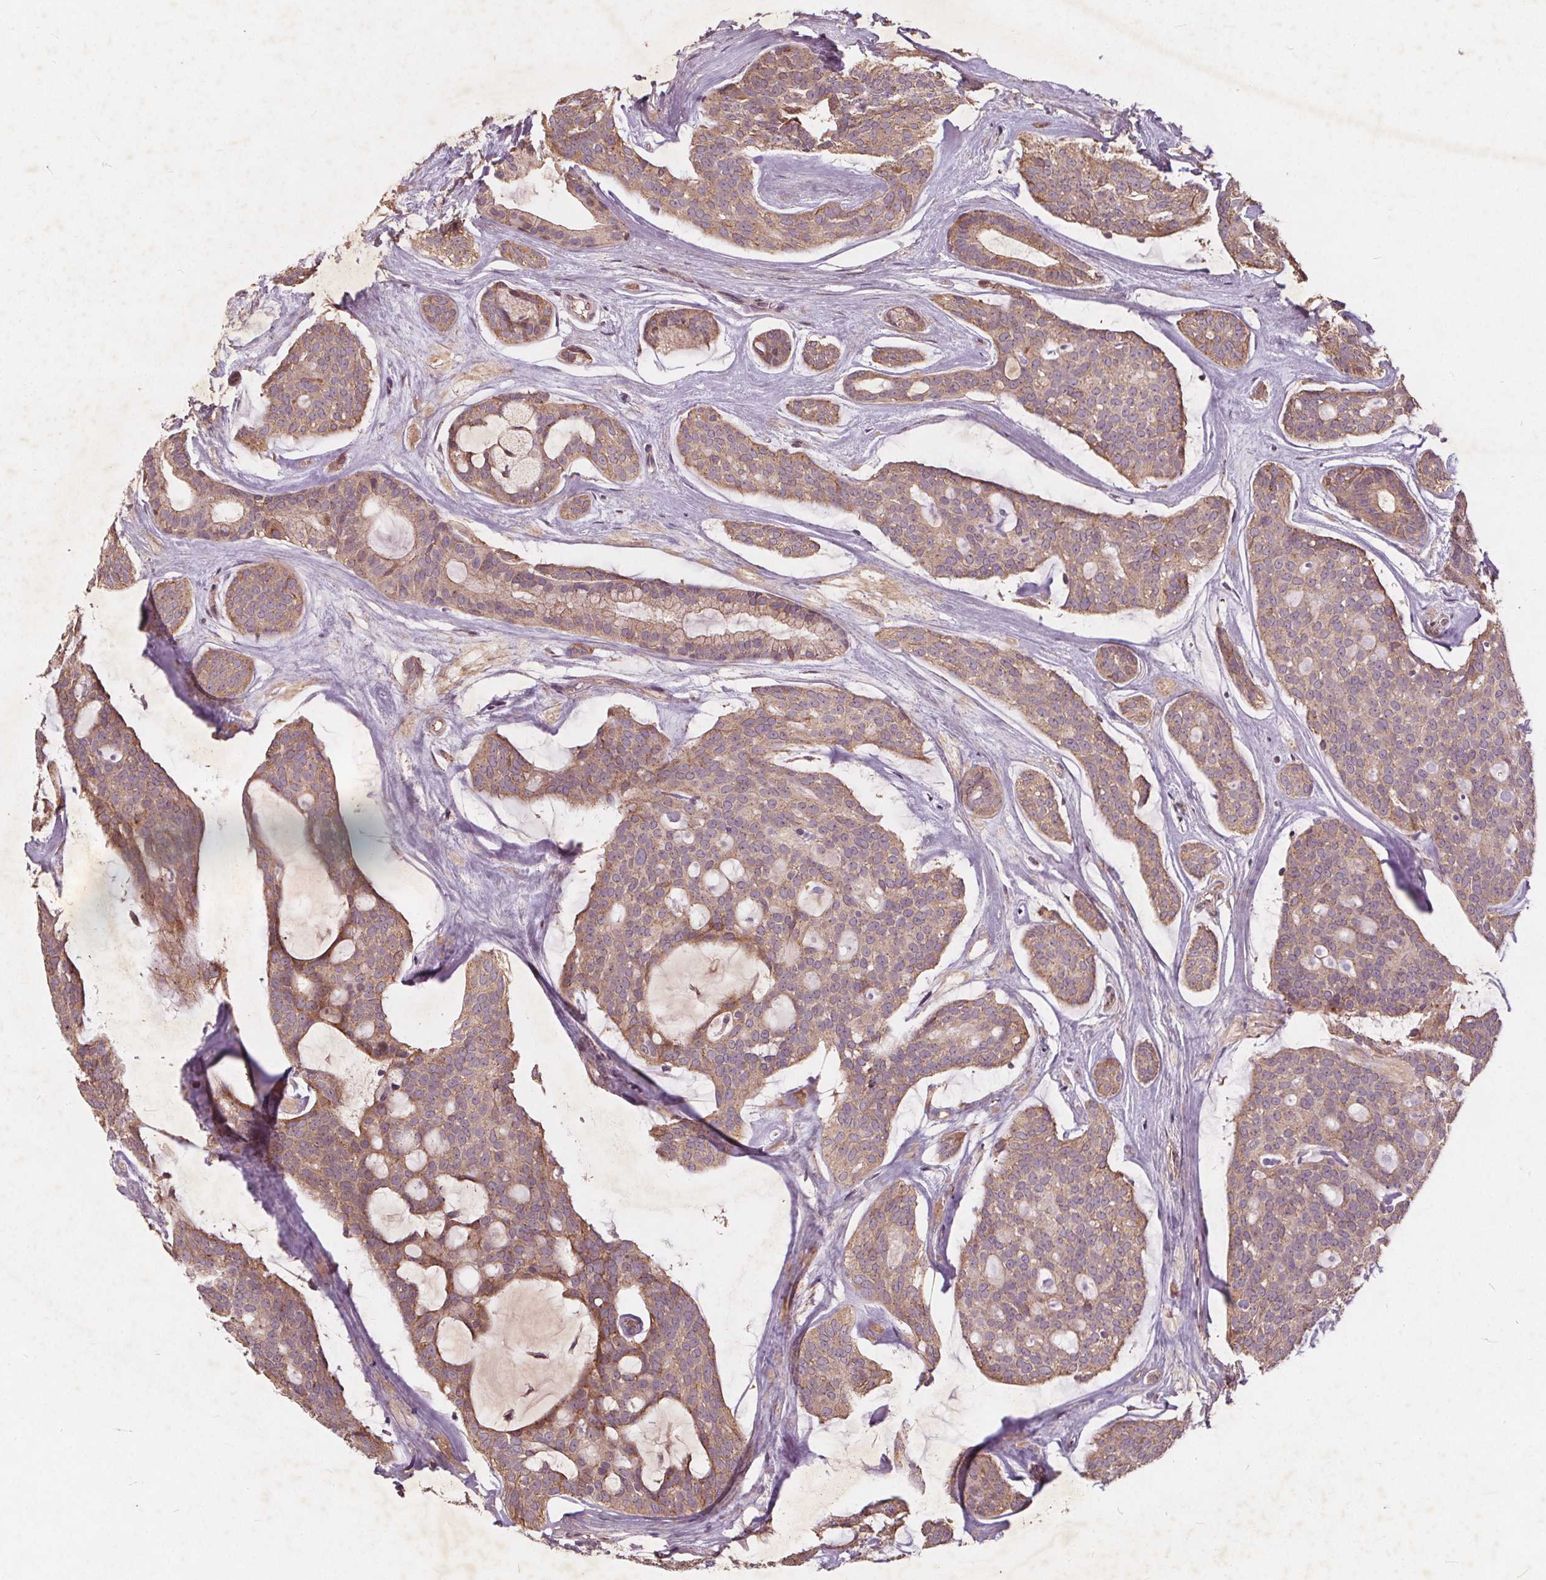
{"staining": {"intensity": "weak", "quantity": "25%-75%", "location": "cytoplasmic/membranous"}, "tissue": "head and neck cancer", "cell_type": "Tumor cells", "image_type": "cancer", "snomed": [{"axis": "morphology", "description": "Adenocarcinoma, NOS"}, {"axis": "topography", "description": "Head-Neck"}], "caption": "Protein positivity by immunohistochemistry displays weak cytoplasmic/membranous expression in about 25%-75% of tumor cells in adenocarcinoma (head and neck).", "gene": "CSNK1G2", "patient": {"sex": "male", "age": 66}}